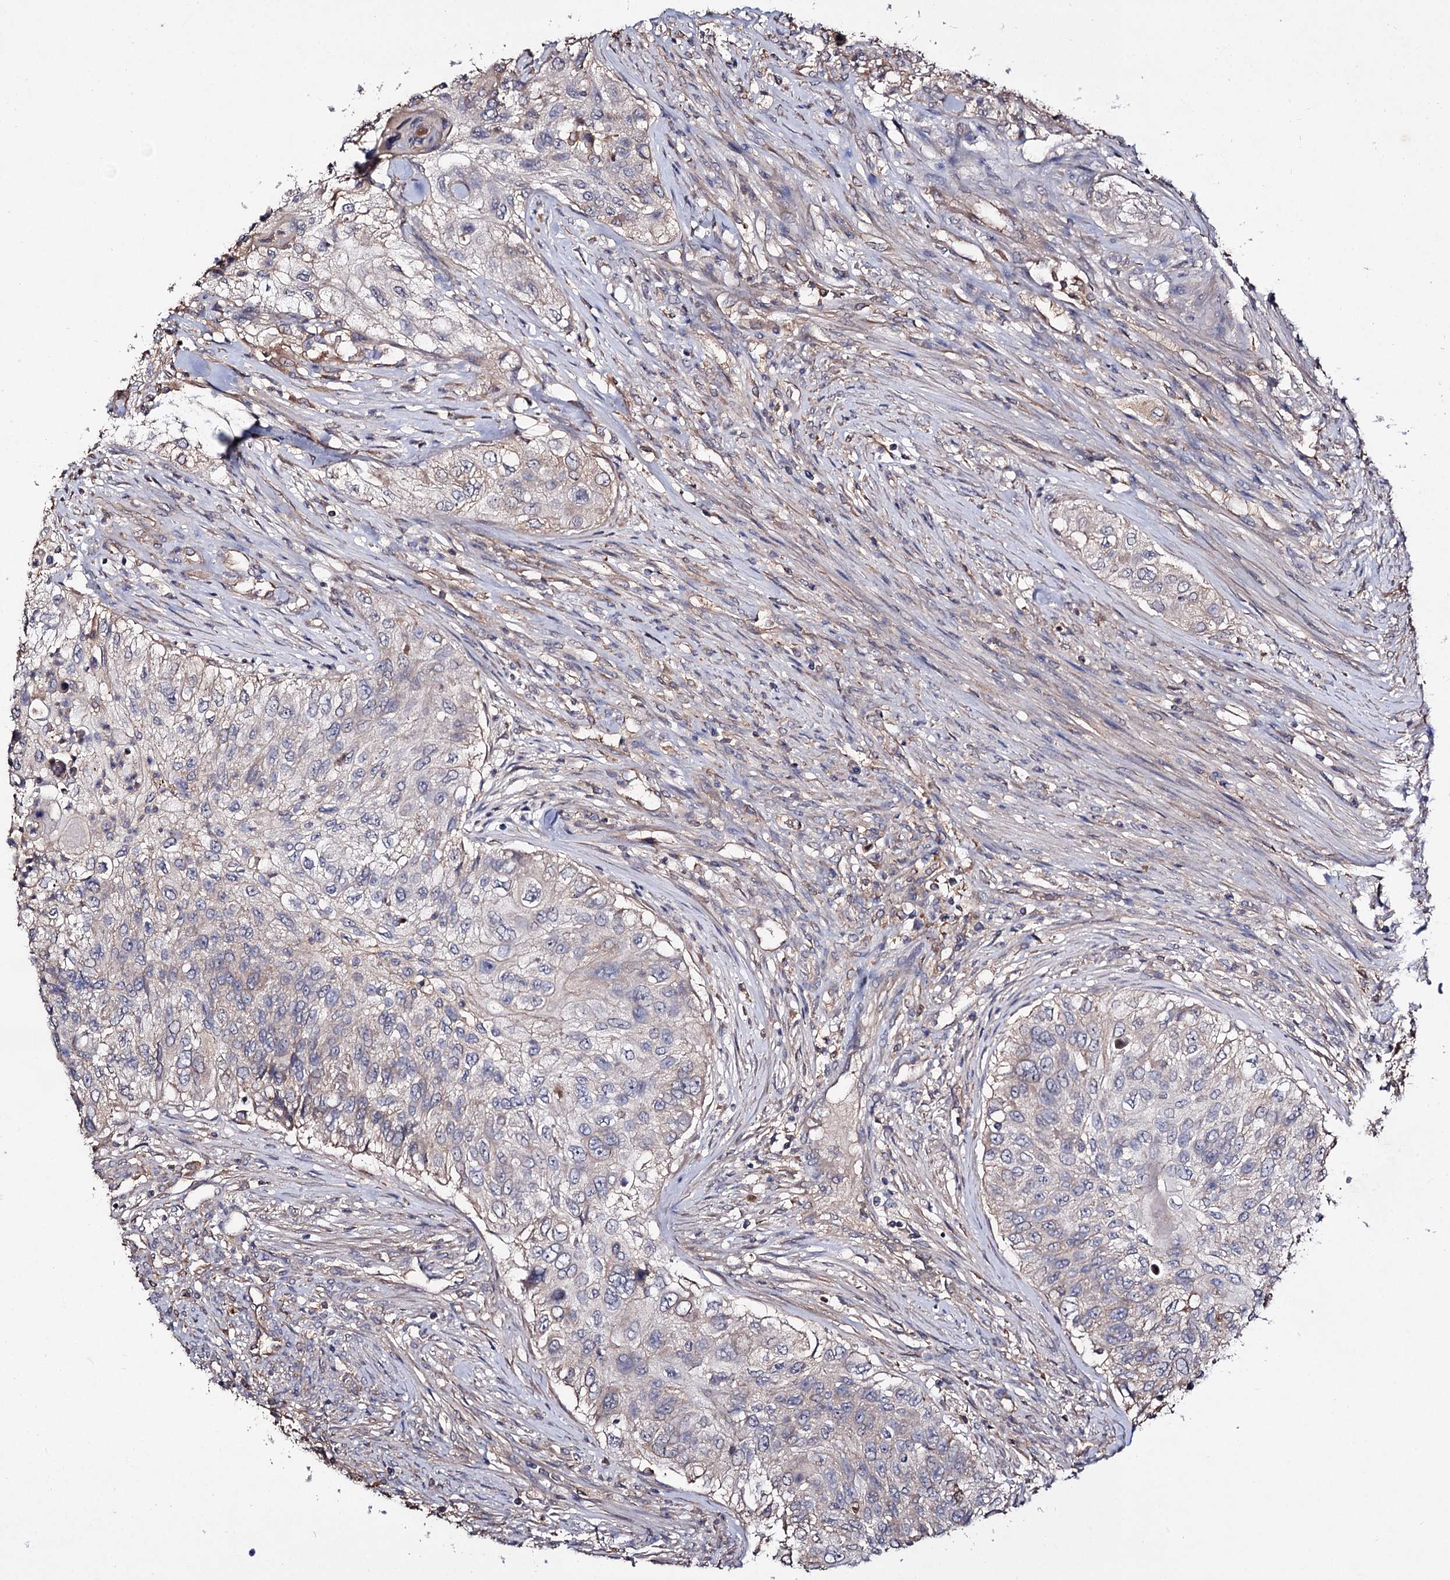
{"staining": {"intensity": "negative", "quantity": "none", "location": "none"}, "tissue": "urothelial cancer", "cell_type": "Tumor cells", "image_type": "cancer", "snomed": [{"axis": "morphology", "description": "Urothelial carcinoma, High grade"}, {"axis": "topography", "description": "Urinary bladder"}], "caption": "The micrograph displays no significant staining in tumor cells of urothelial carcinoma (high-grade).", "gene": "ARFIP2", "patient": {"sex": "female", "age": 60}}